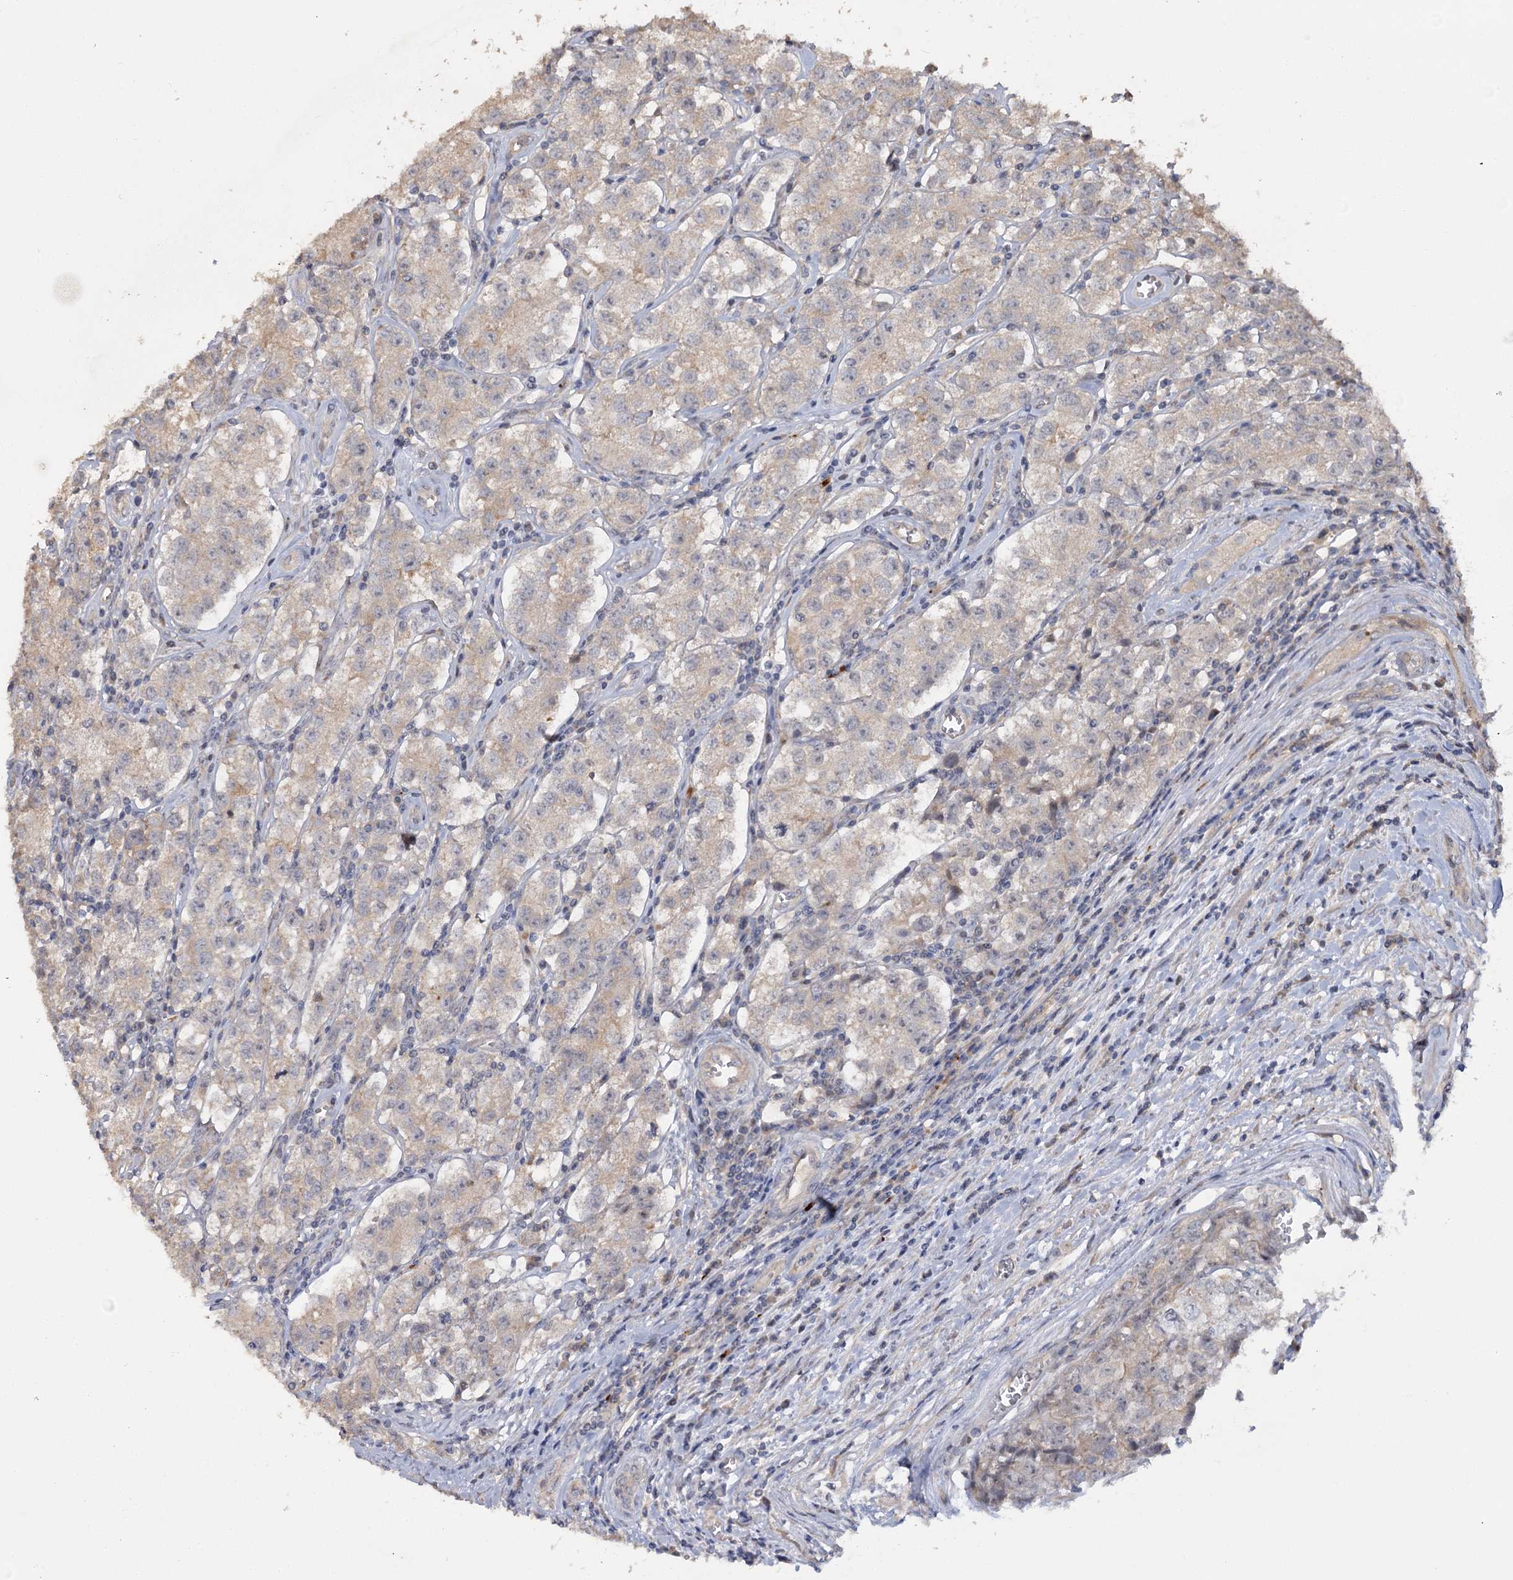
{"staining": {"intensity": "weak", "quantity": "<25%", "location": "cytoplasmic/membranous"}, "tissue": "testis cancer", "cell_type": "Tumor cells", "image_type": "cancer", "snomed": [{"axis": "morphology", "description": "Seminoma, NOS"}, {"axis": "morphology", "description": "Carcinoma, Embryonal, NOS"}, {"axis": "topography", "description": "Testis"}], "caption": "The histopathology image displays no significant positivity in tumor cells of embryonal carcinoma (testis).", "gene": "ANGPTL5", "patient": {"sex": "male", "age": 43}}